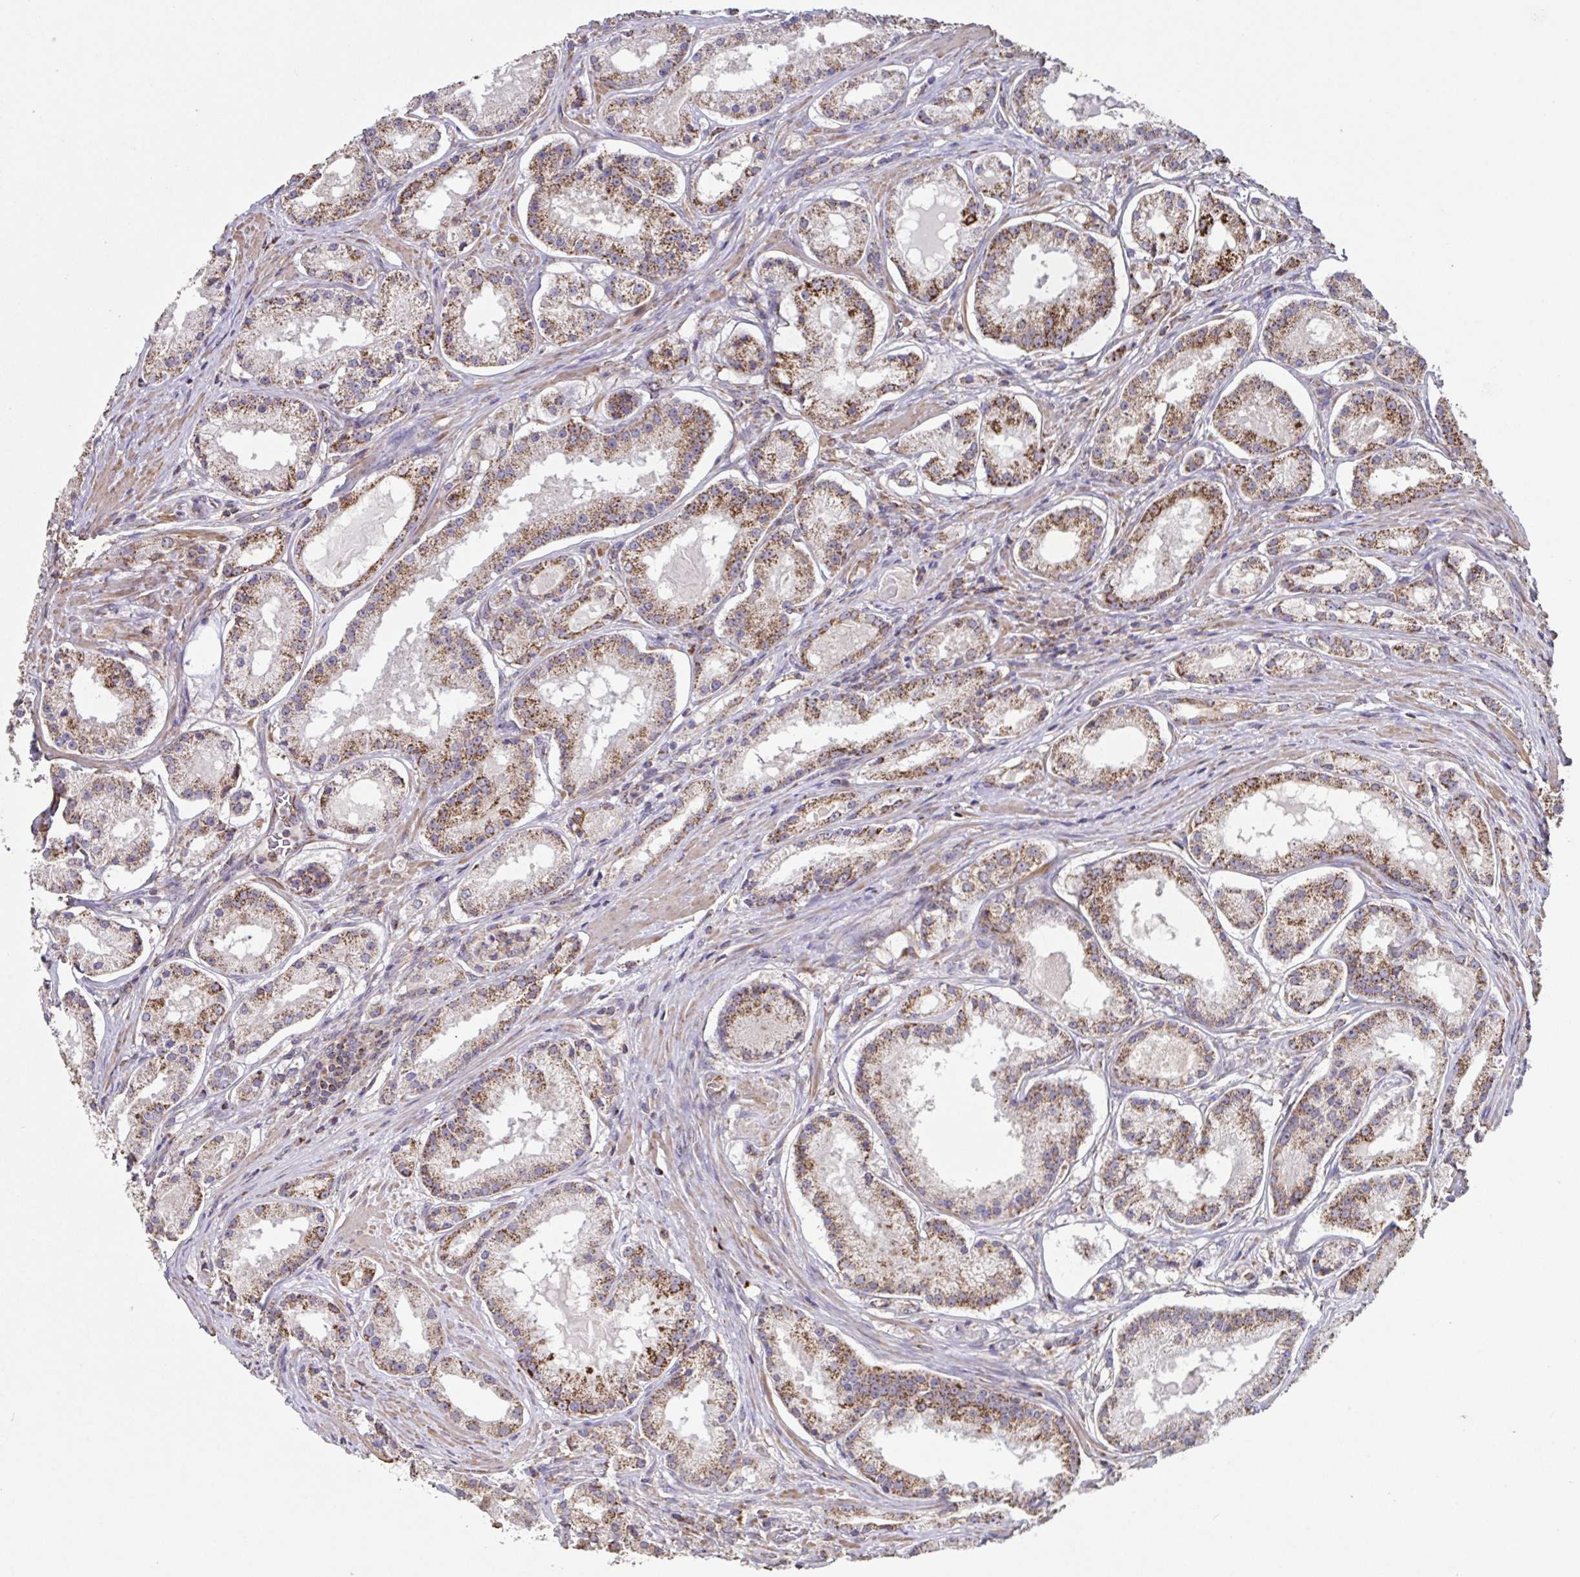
{"staining": {"intensity": "moderate", "quantity": ">75%", "location": "cytoplasmic/membranous"}, "tissue": "prostate cancer", "cell_type": "Tumor cells", "image_type": "cancer", "snomed": [{"axis": "morphology", "description": "Adenocarcinoma, Low grade"}, {"axis": "topography", "description": "Prostate"}], "caption": "About >75% of tumor cells in human prostate cancer (adenocarcinoma (low-grade)) show moderate cytoplasmic/membranous protein staining as visualized by brown immunohistochemical staining.", "gene": "DIP2B", "patient": {"sex": "male", "age": 57}}